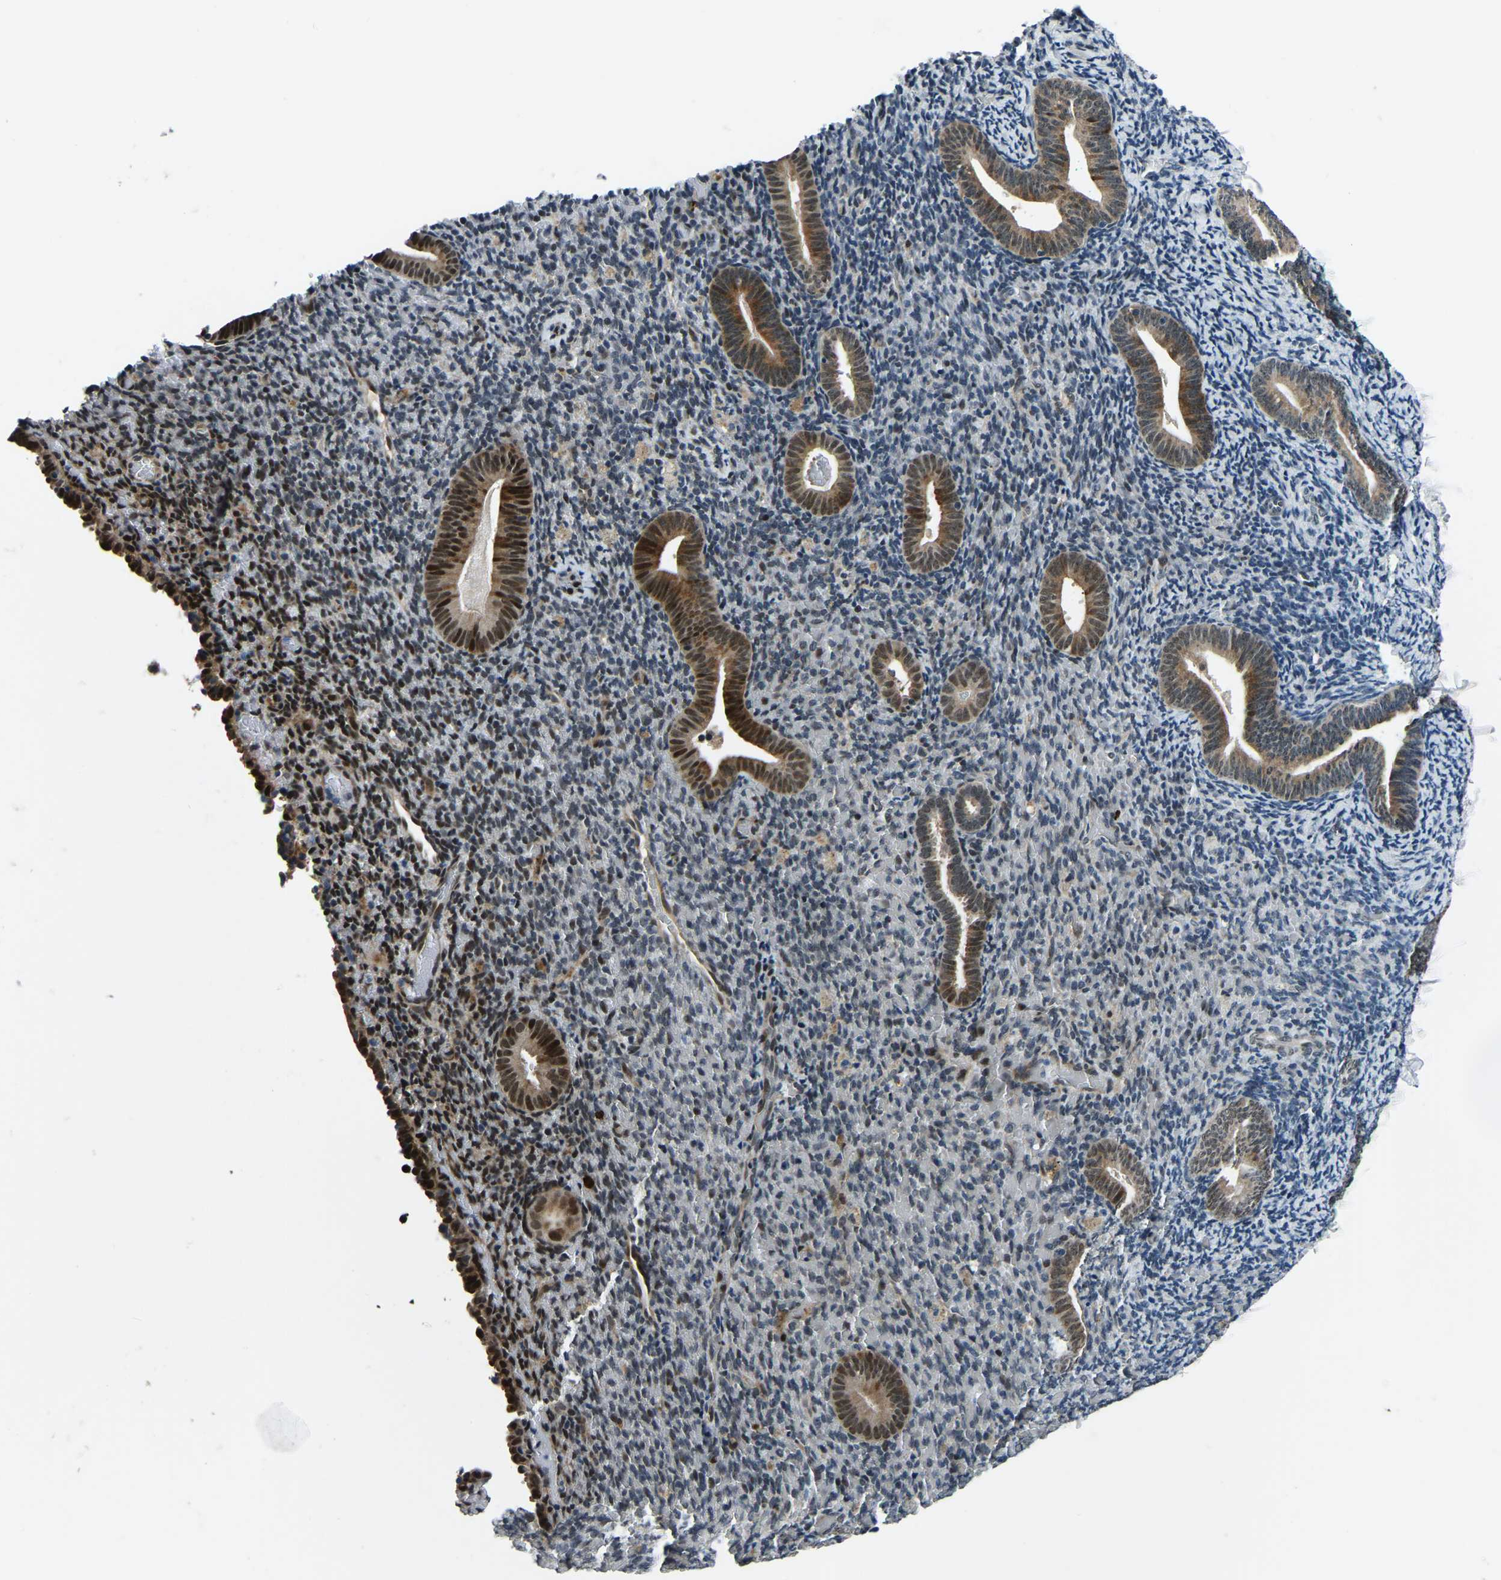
{"staining": {"intensity": "strong", "quantity": "<25%", "location": "nuclear"}, "tissue": "endometrium", "cell_type": "Cells in endometrial stroma", "image_type": "normal", "snomed": [{"axis": "morphology", "description": "Normal tissue, NOS"}, {"axis": "topography", "description": "Endometrium"}], "caption": "Brown immunohistochemical staining in normal human endometrium shows strong nuclear expression in about <25% of cells in endometrial stroma.", "gene": "ING2", "patient": {"sex": "female", "age": 51}}